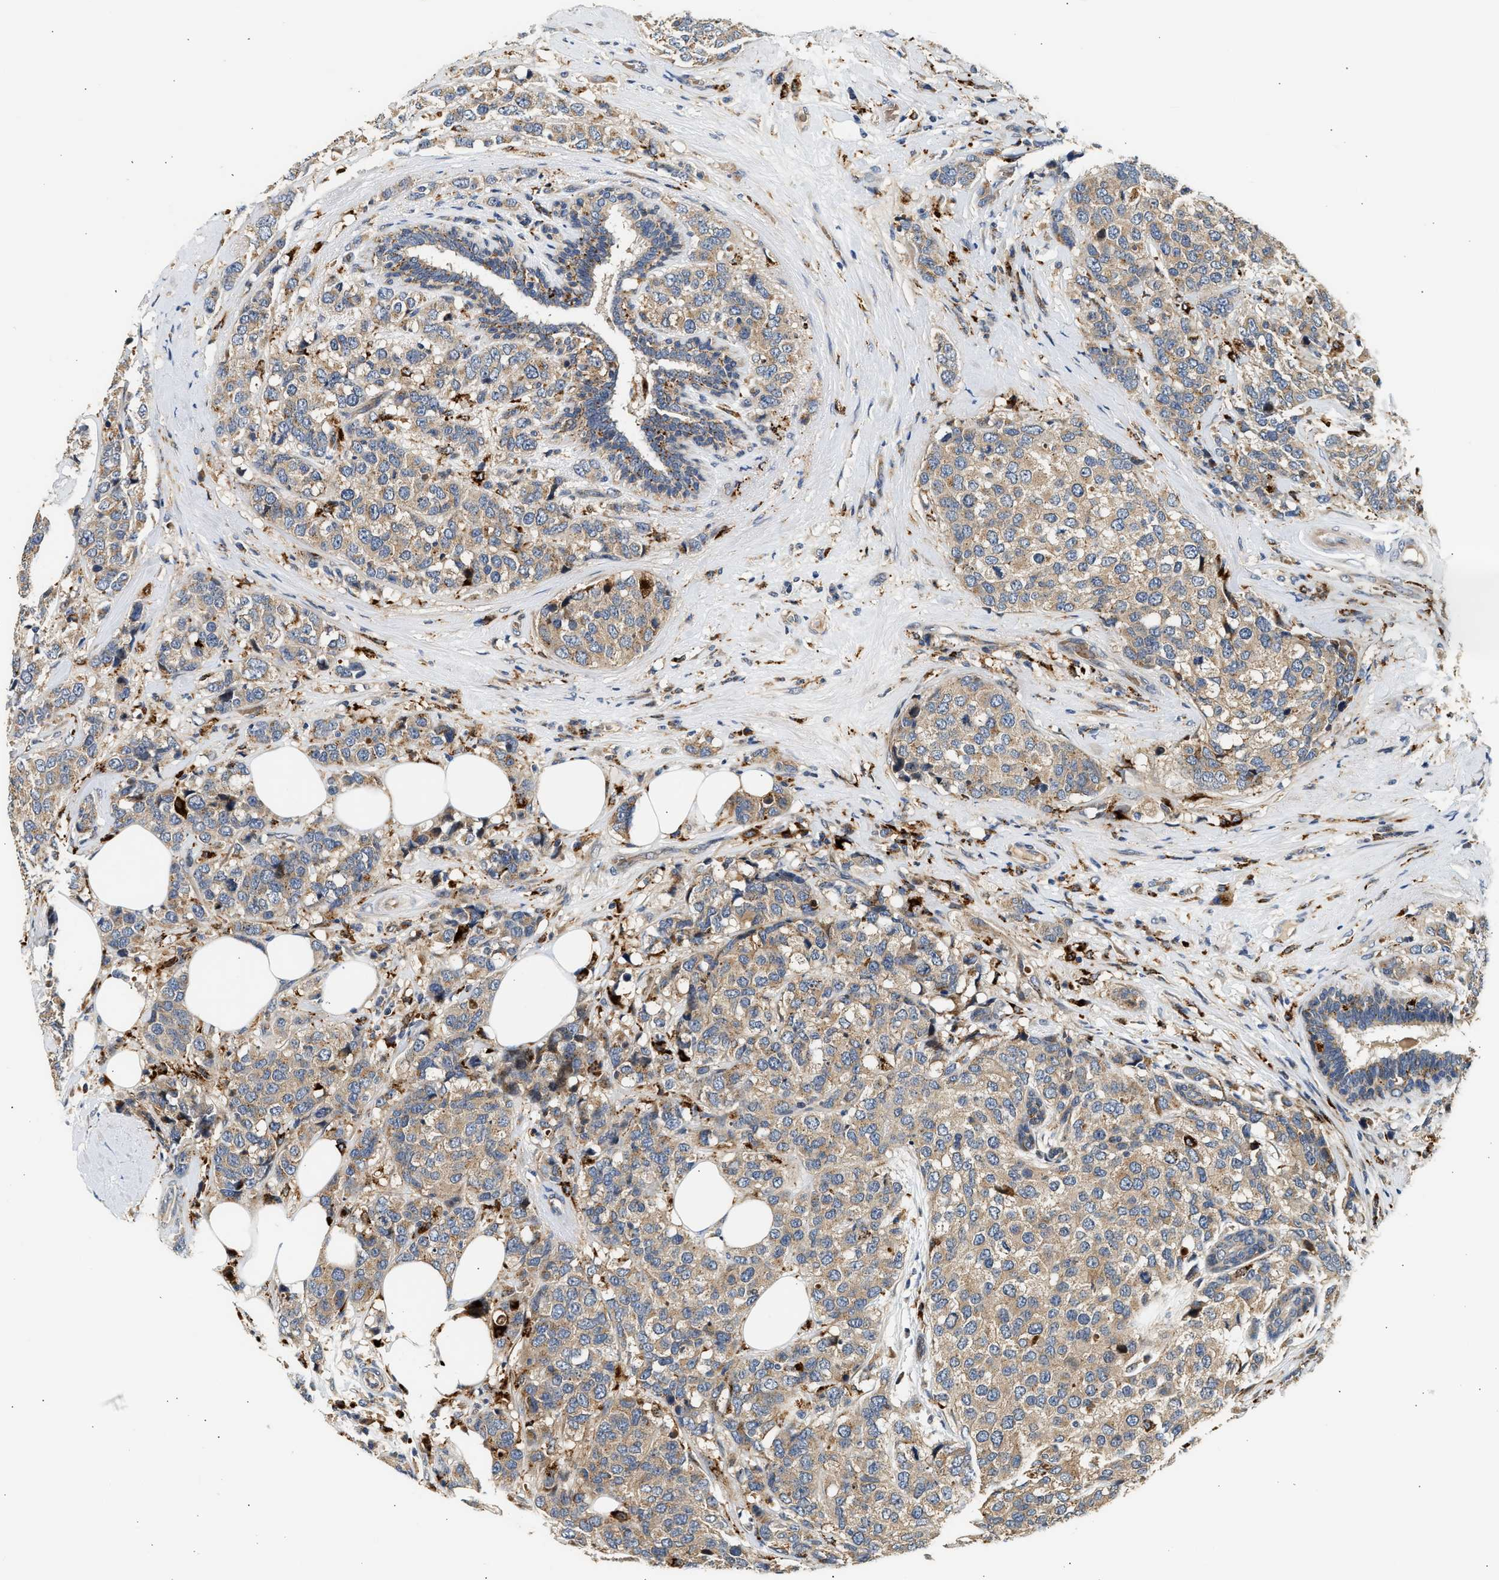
{"staining": {"intensity": "weak", "quantity": ">75%", "location": "cytoplasmic/membranous"}, "tissue": "breast cancer", "cell_type": "Tumor cells", "image_type": "cancer", "snomed": [{"axis": "morphology", "description": "Lobular carcinoma"}, {"axis": "topography", "description": "Breast"}], "caption": "Immunohistochemistry (IHC) of human breast cancer displays low levels of weak cytoplasmic/membranous staining in approximately >75% of tumor cells.", "gene": "PLD3", "patient": {"sex": "female", "age": 59}}